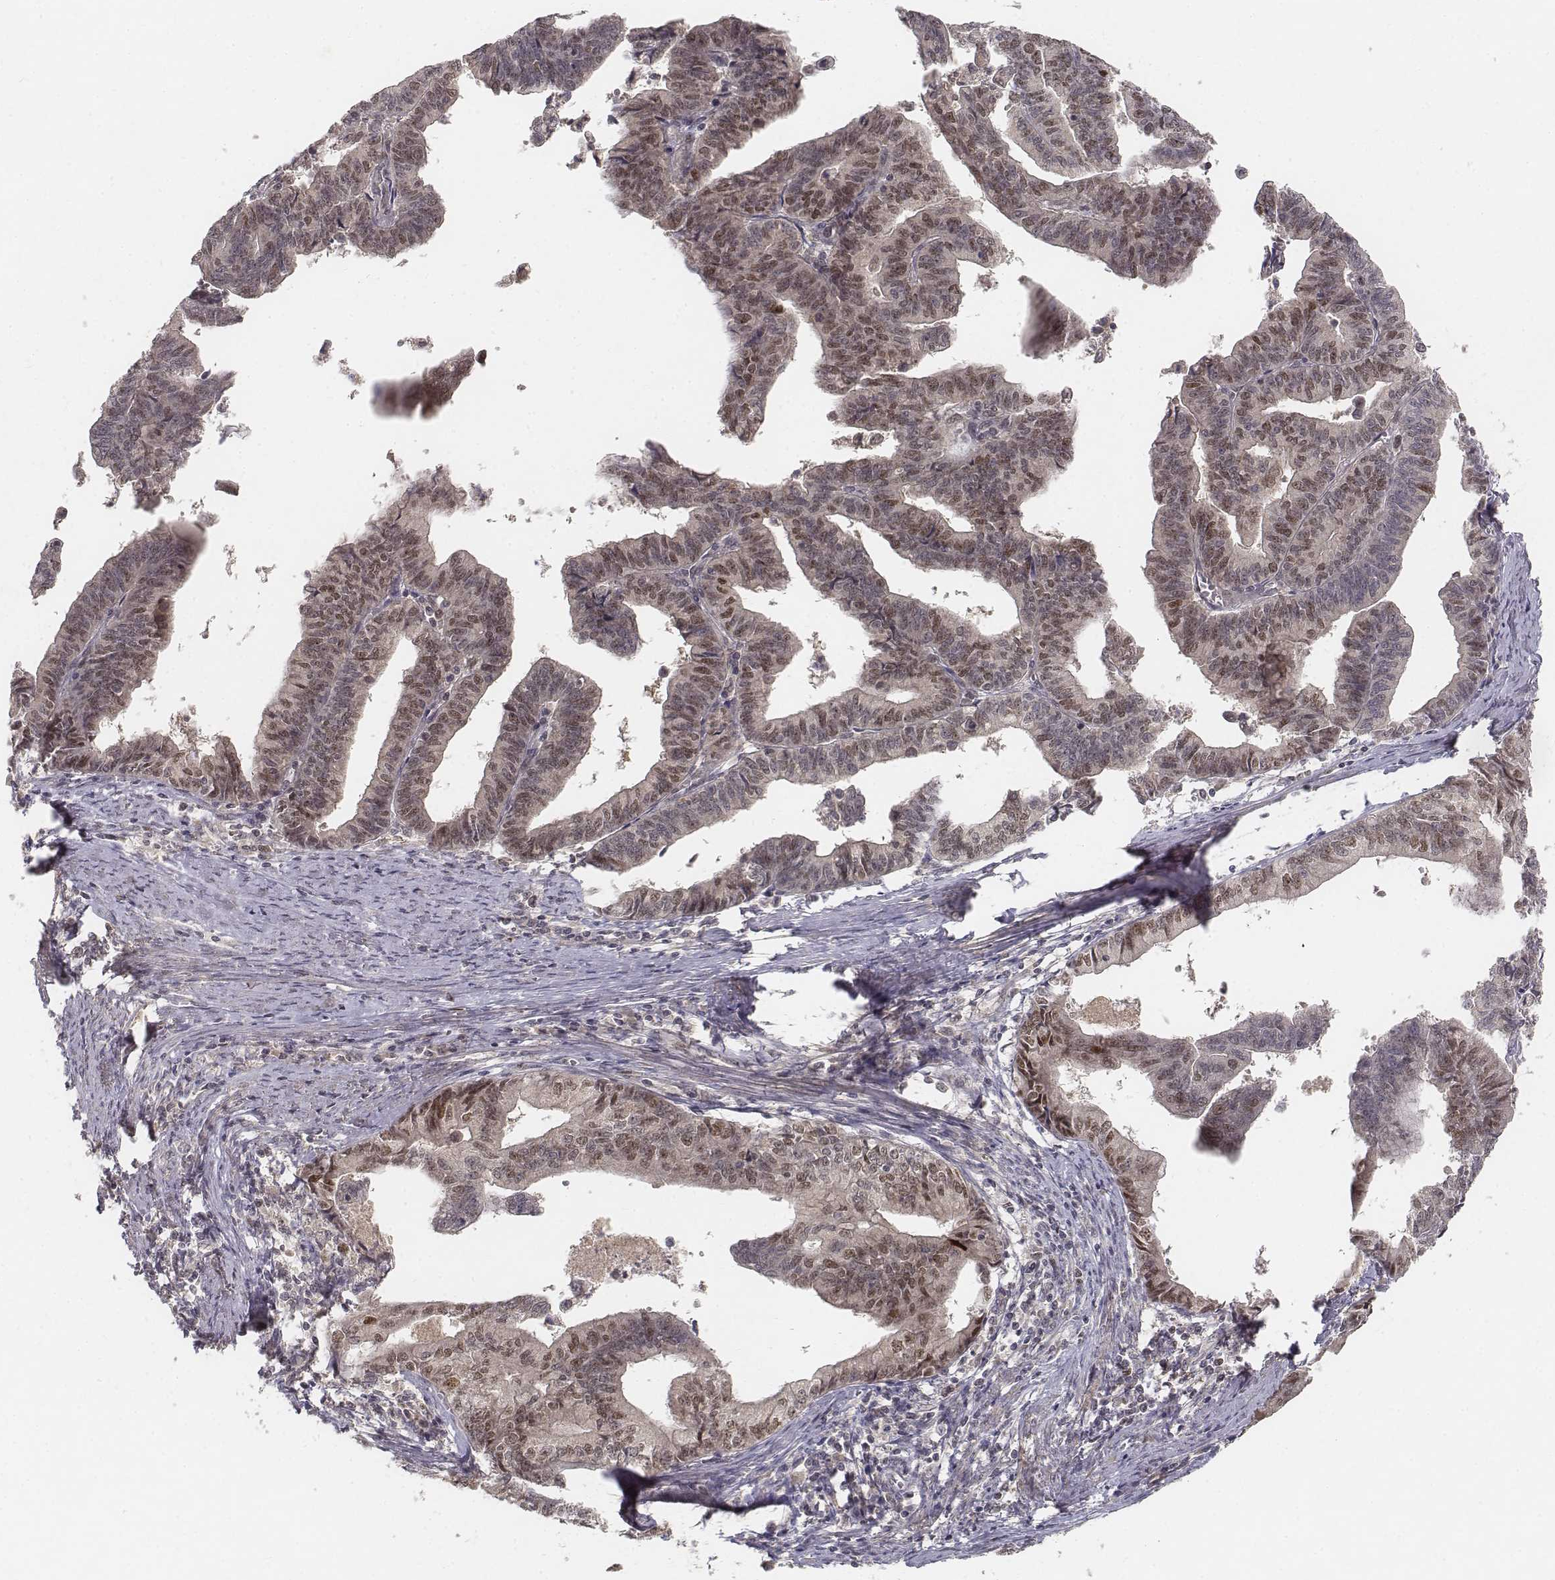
{"staining": {"intensity": "weak", "quantity": "25%-75%", "location": "nuclear"}, "tissue": "endometrial cancer", "cell_type": "Tumor cells", "image_type": "cancer", "snomed": [{"axis": "morphology", "description": "Adenocarcinoma, NOS"}, {"axis": "topography", "description": "Endometrium"}], "caption": "Endometrial cancer (adenocarcinoma) tissue shows weak nuclear staining in about 25%-75% of tumor cells, visualized by immunohistochemistry.", "gene": "FANCD2", "patient": {"sex": "female", "age": 65}}